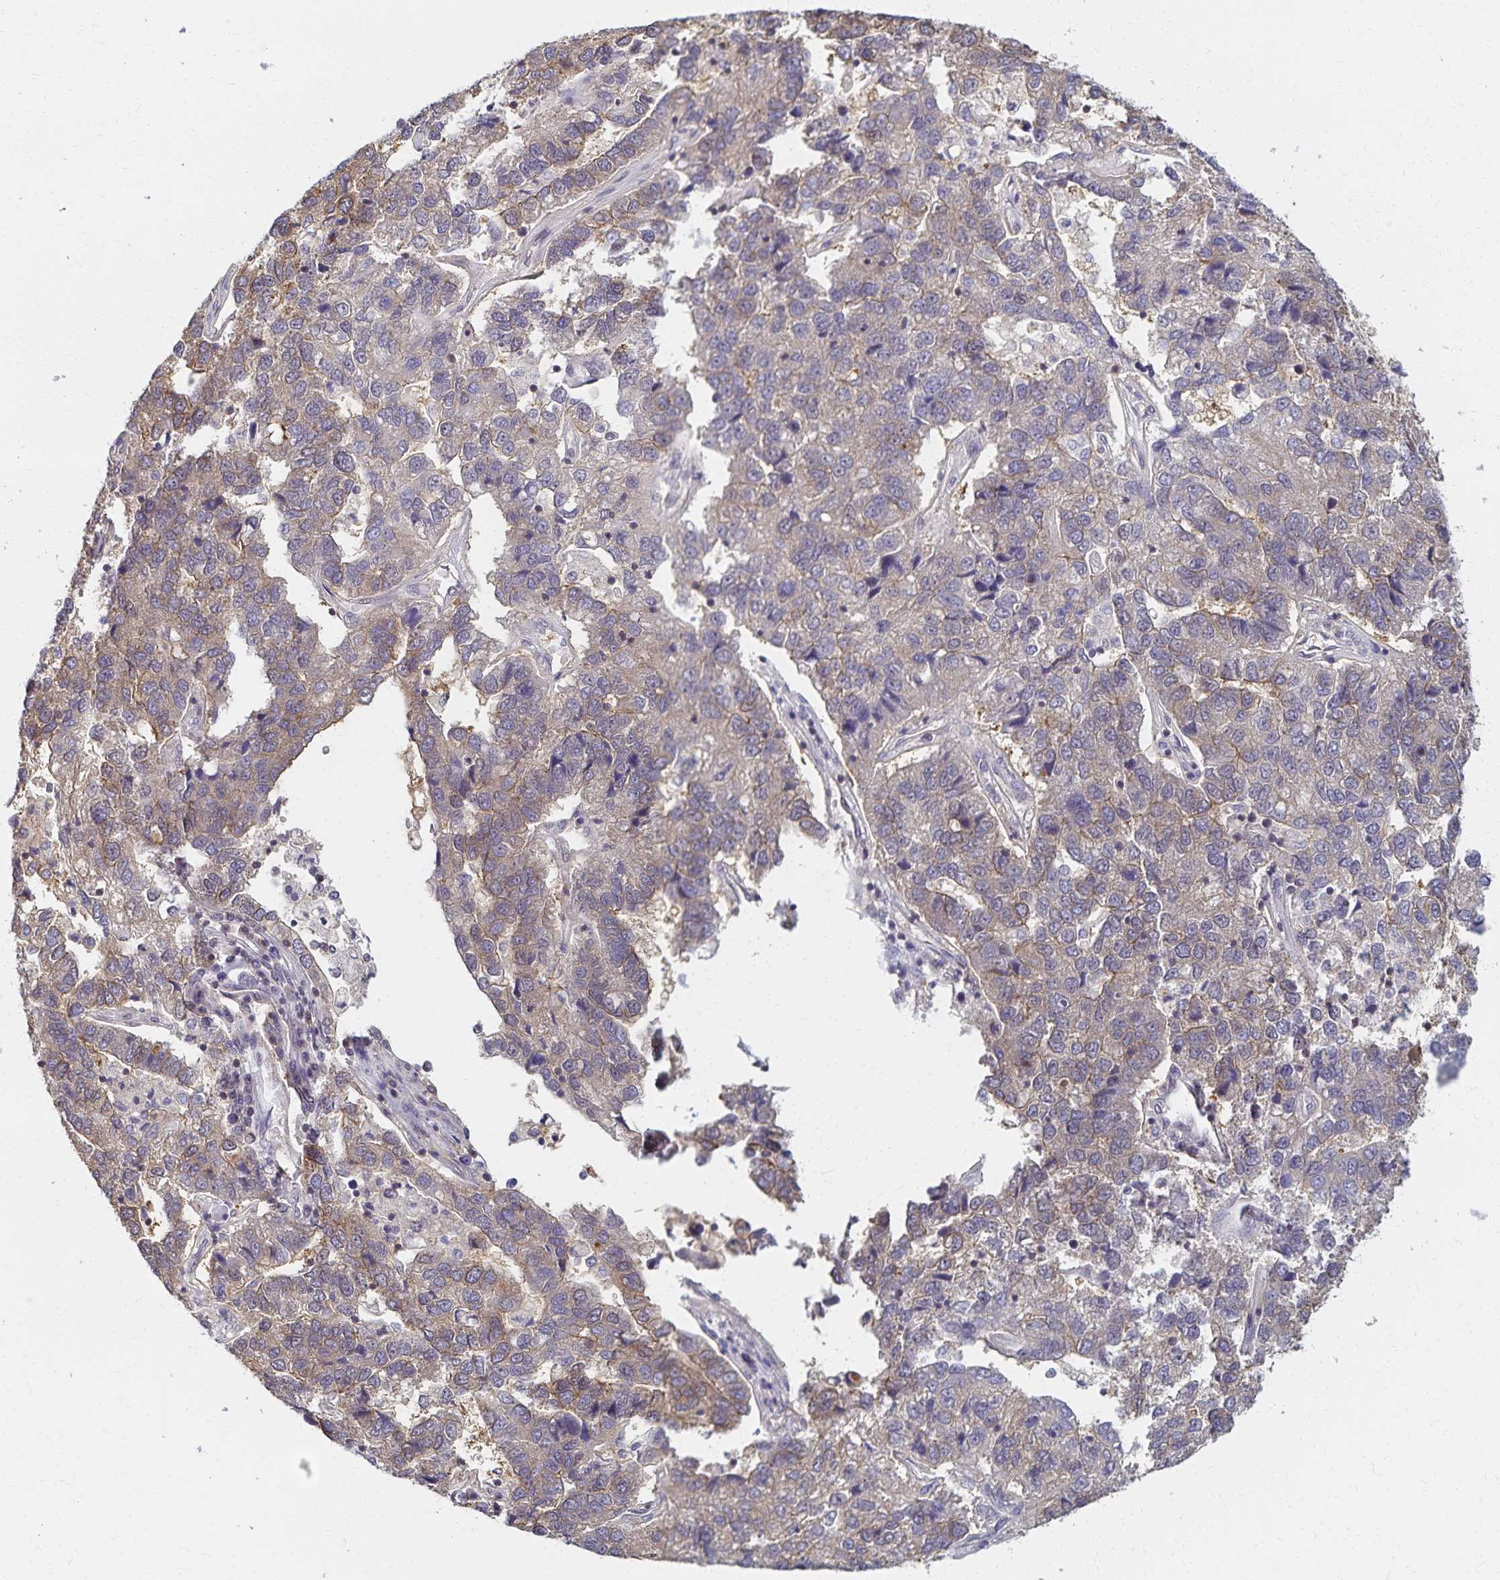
{"staining": {"intensity": "negative", "quantity": "none", "location": "none"}, "tissue": "pancreatic cancer", "cell_type": "Tumor cells", "image_type": "cancer", "snomed": [{"axis": "morphology", "description": "Adenocarcinoma, NOS"}, {"axis": "topography", "description": "Pancreas"}], "caption": "DAB (3,3'-diaminobenzidine) immunohistochemical staining of human pancreatic adenocarcinoma exhibits no significant staining in tumor cells.", "gene": "RAB9B", "patient": {"sex": "female", "age": 61}}